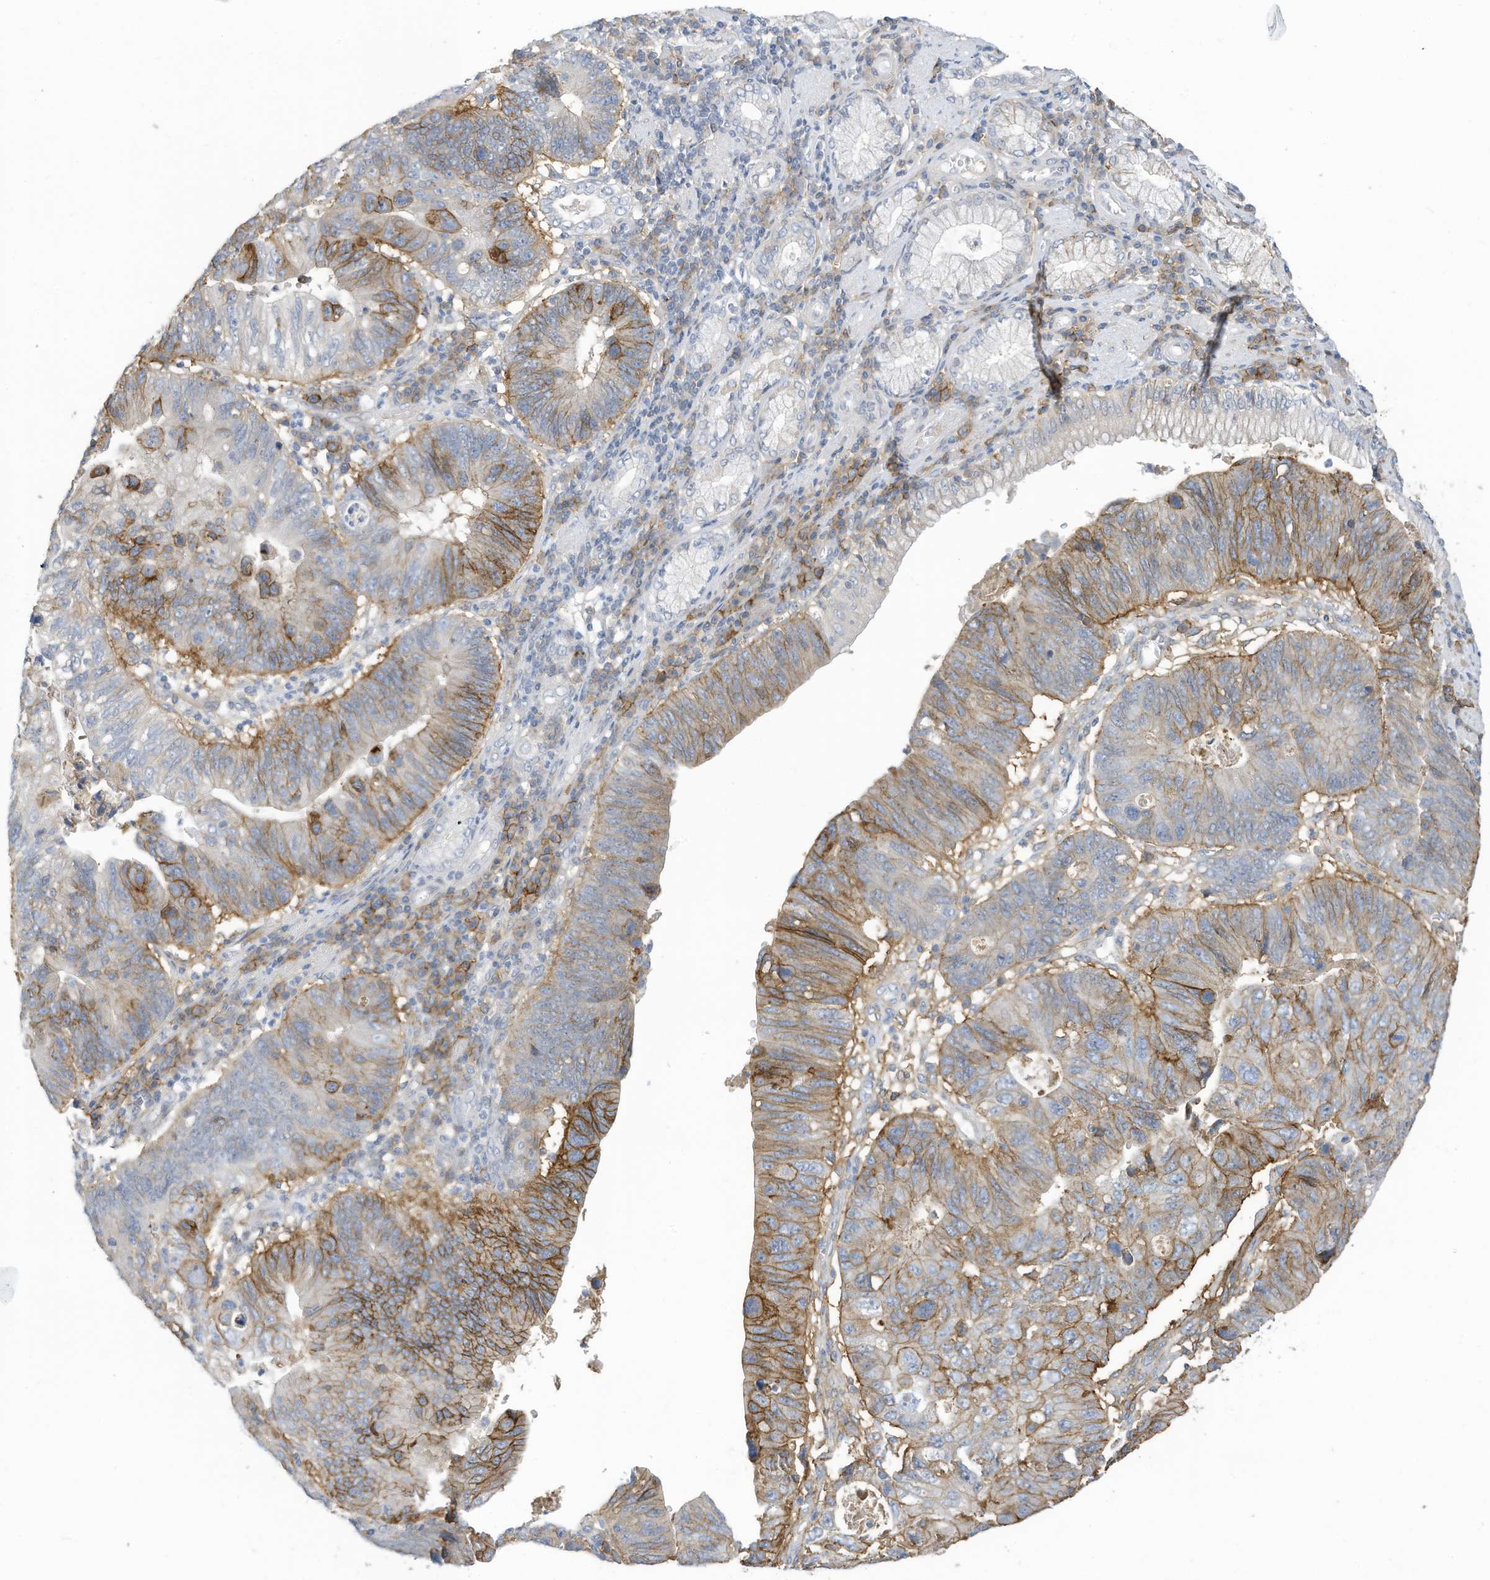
{"staining": {"intensity": "moderate", "quantity": "25%-75%", "location": "cytoplasmic/membranous"}, "tissue": "stomach cancer", "cell_type": "Tumor cells", "image_type": "cancer", "snomed": [{"axis": "morphology", "description": "Adenocarcinoma, NOS"}, {"axis": "topography", "description": "Stomach"}], "caption": "The micrograph reveals staining of adenocarcinoma (stomach), revealing moderate cytoplasmic/membranous protein staining (brown color) within tumor cells.", "gene": "SLC1A5", "patient": {"sex": "male", "age": 59}}